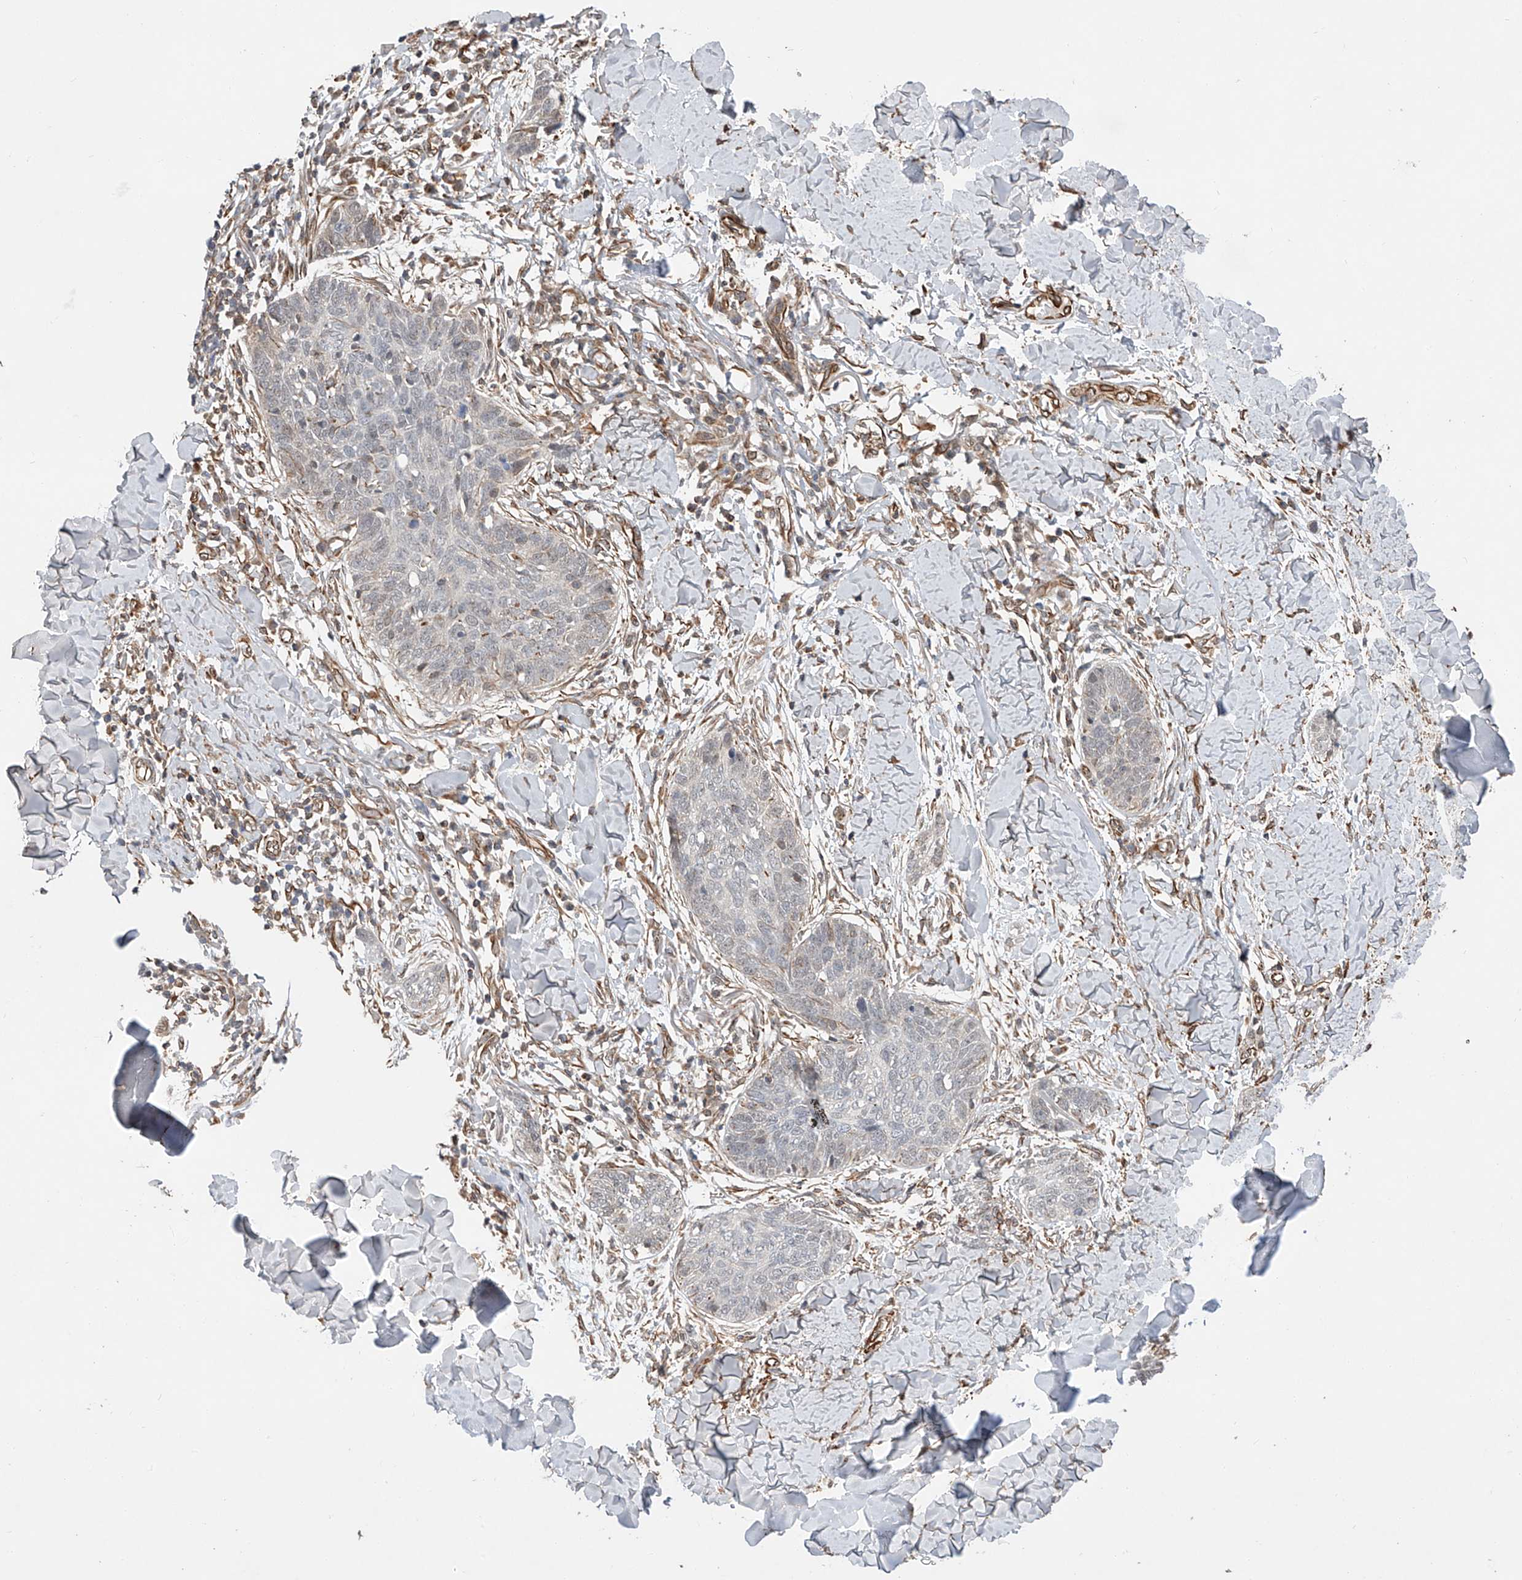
{"staining": {"intensity": "weak", "quantity": "<25%", "location": "nuclear"}, "tissue": "skin cancer", "cell_type": "Tumor cells", "image_type": "cancer", "snomed": [{"axis": "morphology", "description": "Basal cell carcinoma"}, {"axis": "topography", "description": "Skin"}], "caption": "High power microscopy image of an immunohistochemistry (IHC) image of skin basal cell carcinoma, revealing no significant positivity in tumor cells. (Immunohistochemistry (ihc), brightfield microscopy, high magnification).", "gene": "AMD1", "patient": {"sex": "male", "age": 85}}